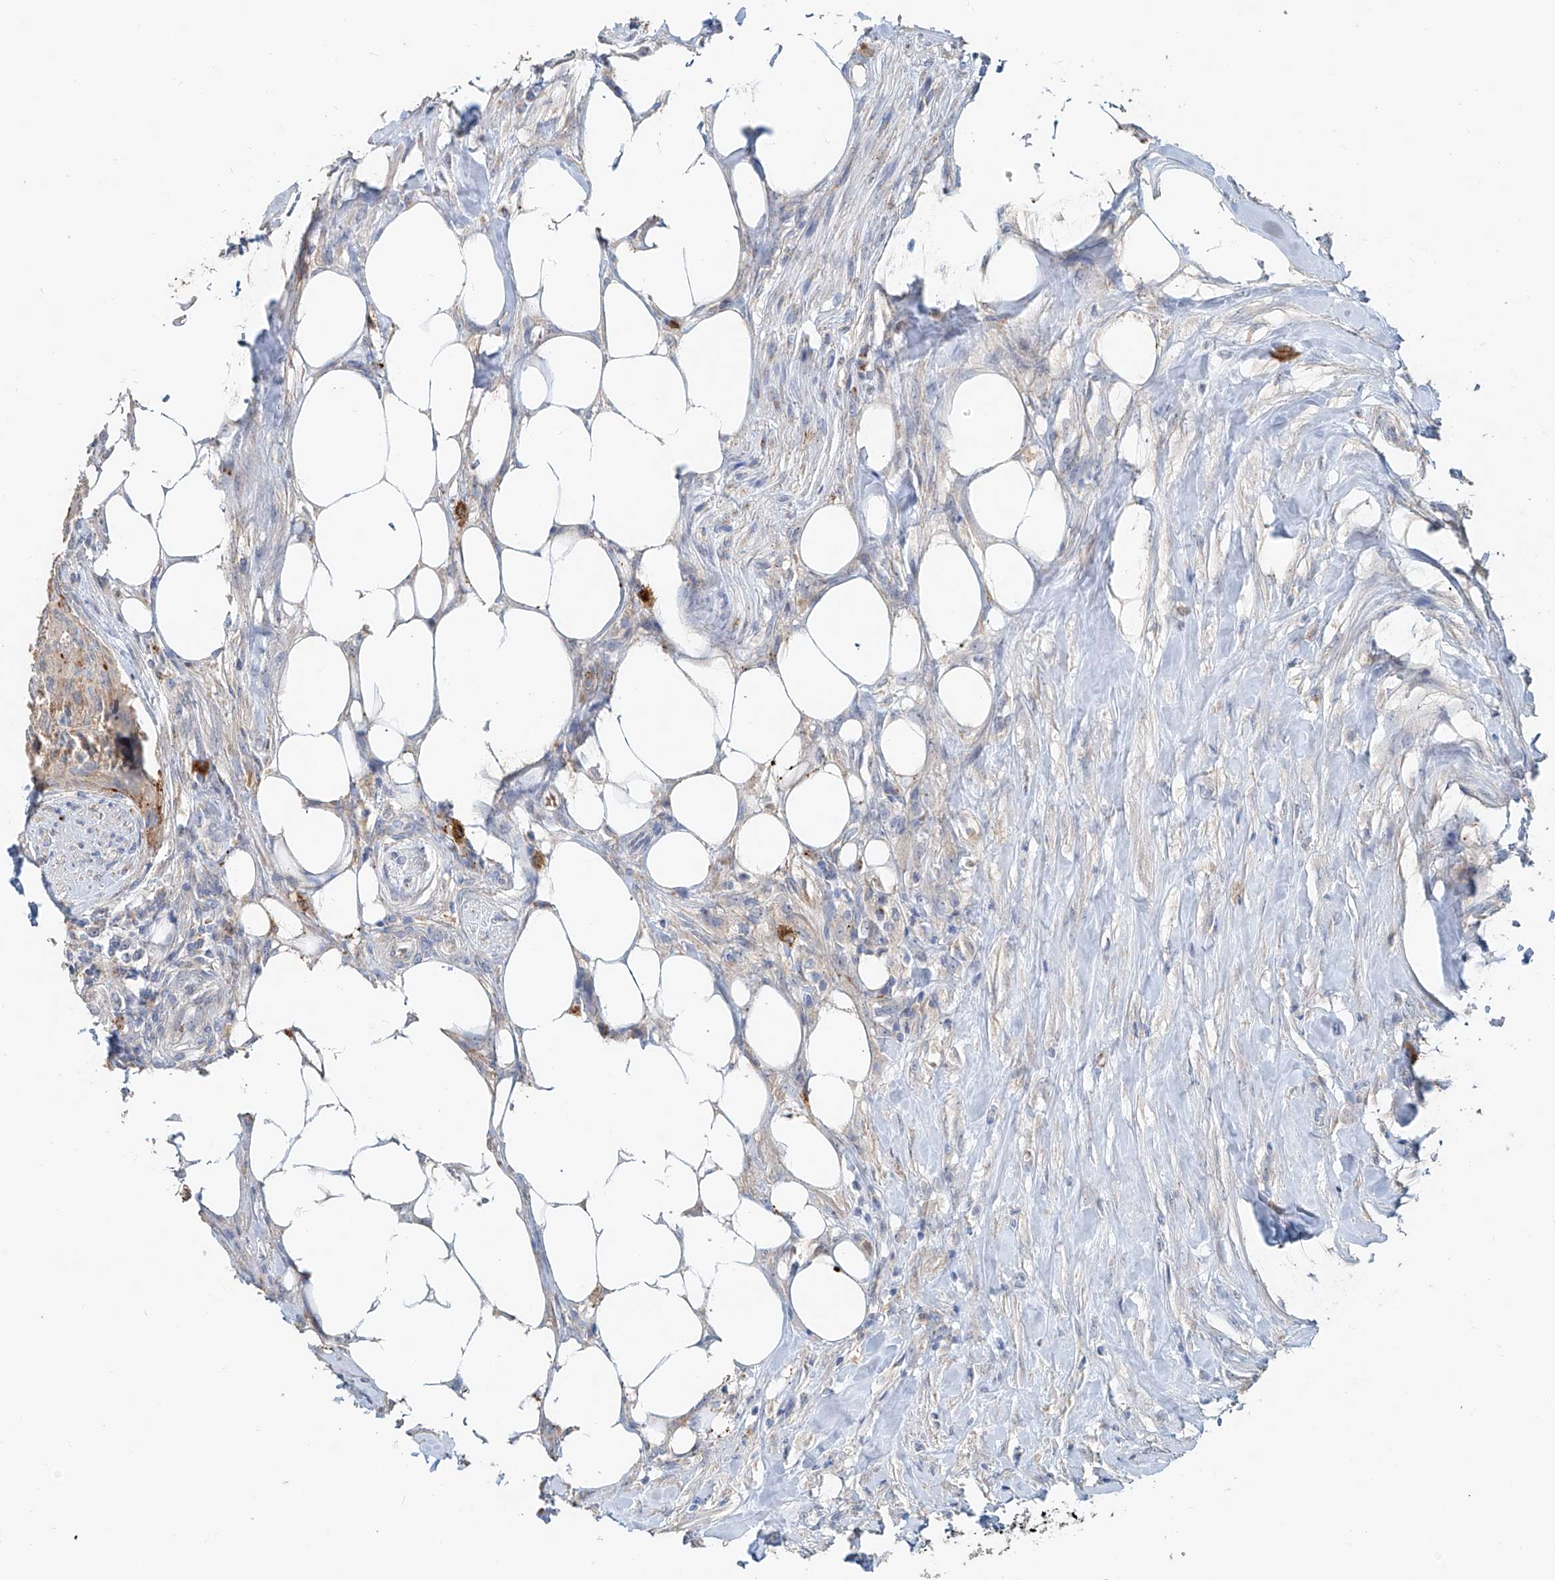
{"staining": {"intensity": "weak", "quantity": "<25%", "location": "cytoplasmic/membranous"}, "tissue": "urothelial cancer", "cell_type": "Tumor cells", "image_type": "cancer", "snomed": [{"axis": "morphology", "description": "Urothelial carcinoma, High grade"}, {"axis": "topography", "description": "Urinary bladder"}], "caption": "The immunohistochemistry micrograph has no significant staining in tumor cells of urothelial carcinoma (high-grade) tissue.", "gene": "TRIM47", "patient": {"sex": "male", "age": 35}}